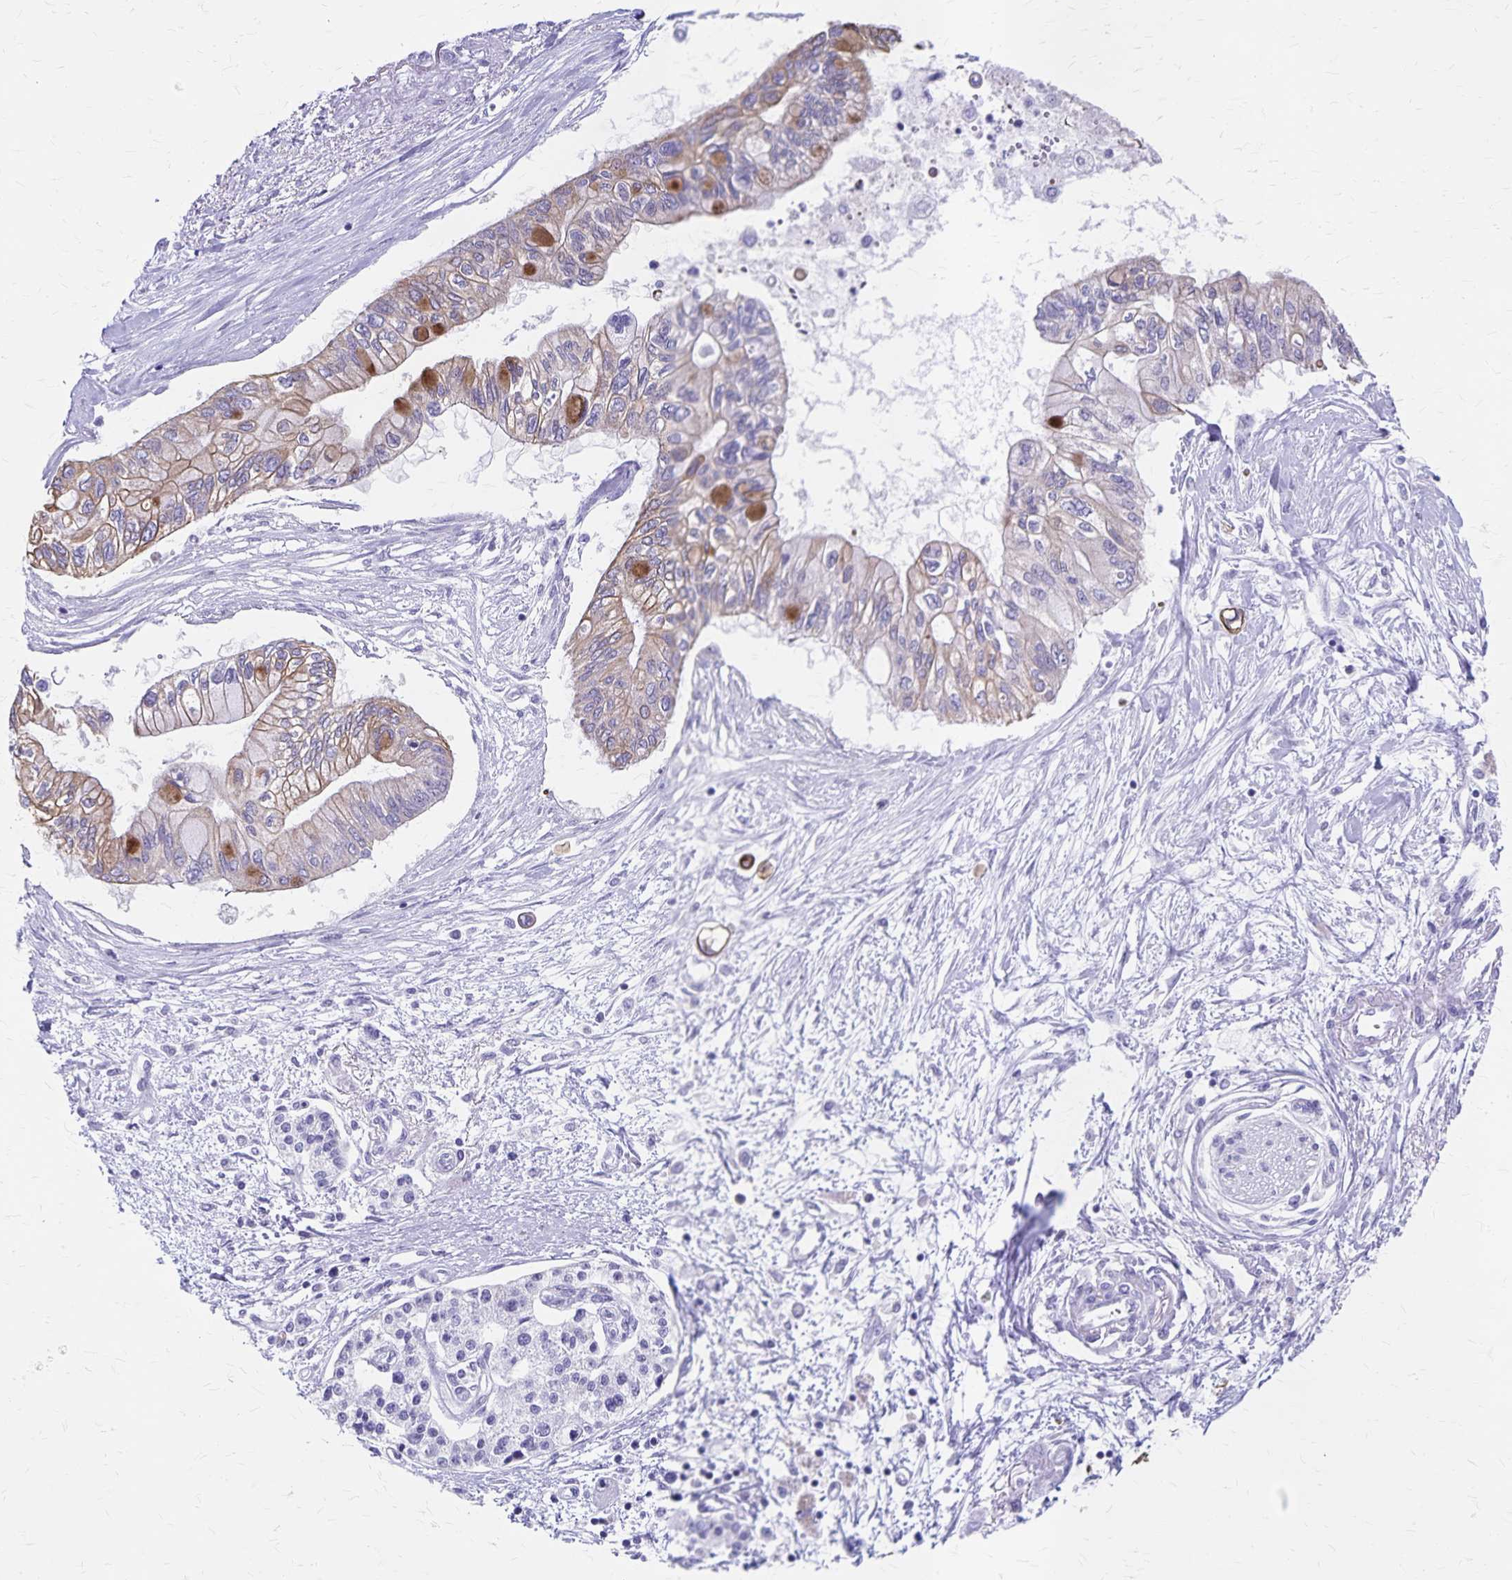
{"staining": {"intensity": "moderate", "quantity": "25%-75%", "location": "cytoplasmic/membranous"}, "tissue": "pancreatic cancer", "cell_type": "Tumor cells", "image_type": "cancer", "snomed": [{"axis": "morphology", "description": "Adenocarcinoma, NOS"}, {"axis": "topography", "description": "Pancreas"}], "caption": "This is a micrograph of immunohistochemistry staining of pancreatic adenocarcinoma, which shows moderate expression in the cytoplasmic/membranous of tumor cells.", "gene": "GPBAR1", "patient": {"sex": "female", "age": 77}}